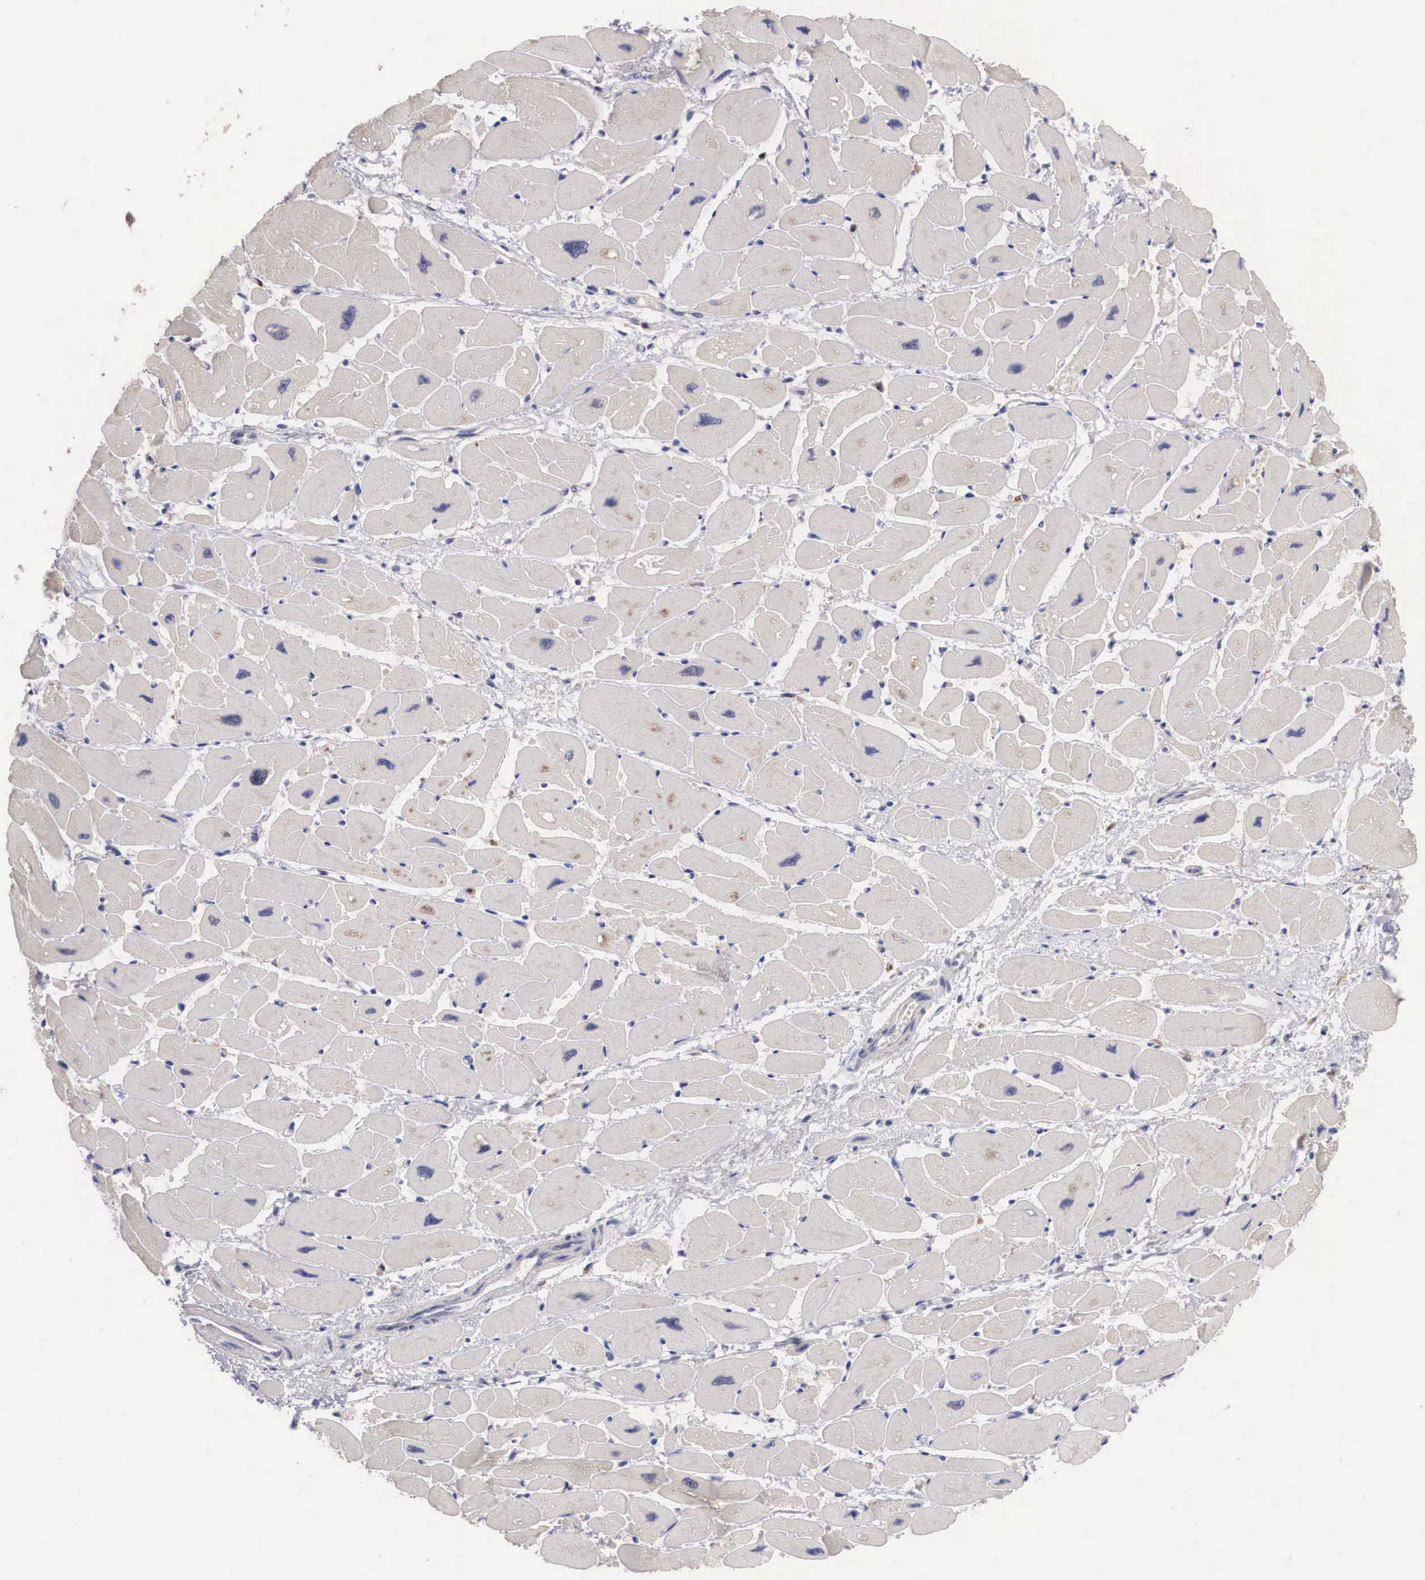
{"staining": {"intensity": "moderate", "quantity": "25%-75%", "location": "cytoplasmic/membranous"}, "tissue": "heart muscle", "cell_type": "Cardiomyocytes", "image_type": "normal", "snomed": [{"axis": "morphology", "description": "Normal tissue, NOS"}, {"axis": "topography", "description": "Heart"}], "caption": "Immunohistochemistry (IHC) (DAB) staining of normal human heart muscle exhibits moderate cytoplasmic/membranous protein expression in approximately 25%-75% of cardiomyocytes. Immunohistochemistry stains the protein in brown and the nuclei are stained blue.", "gene": "ABHD4", "patient": {"sex": "female", "age": 54}}